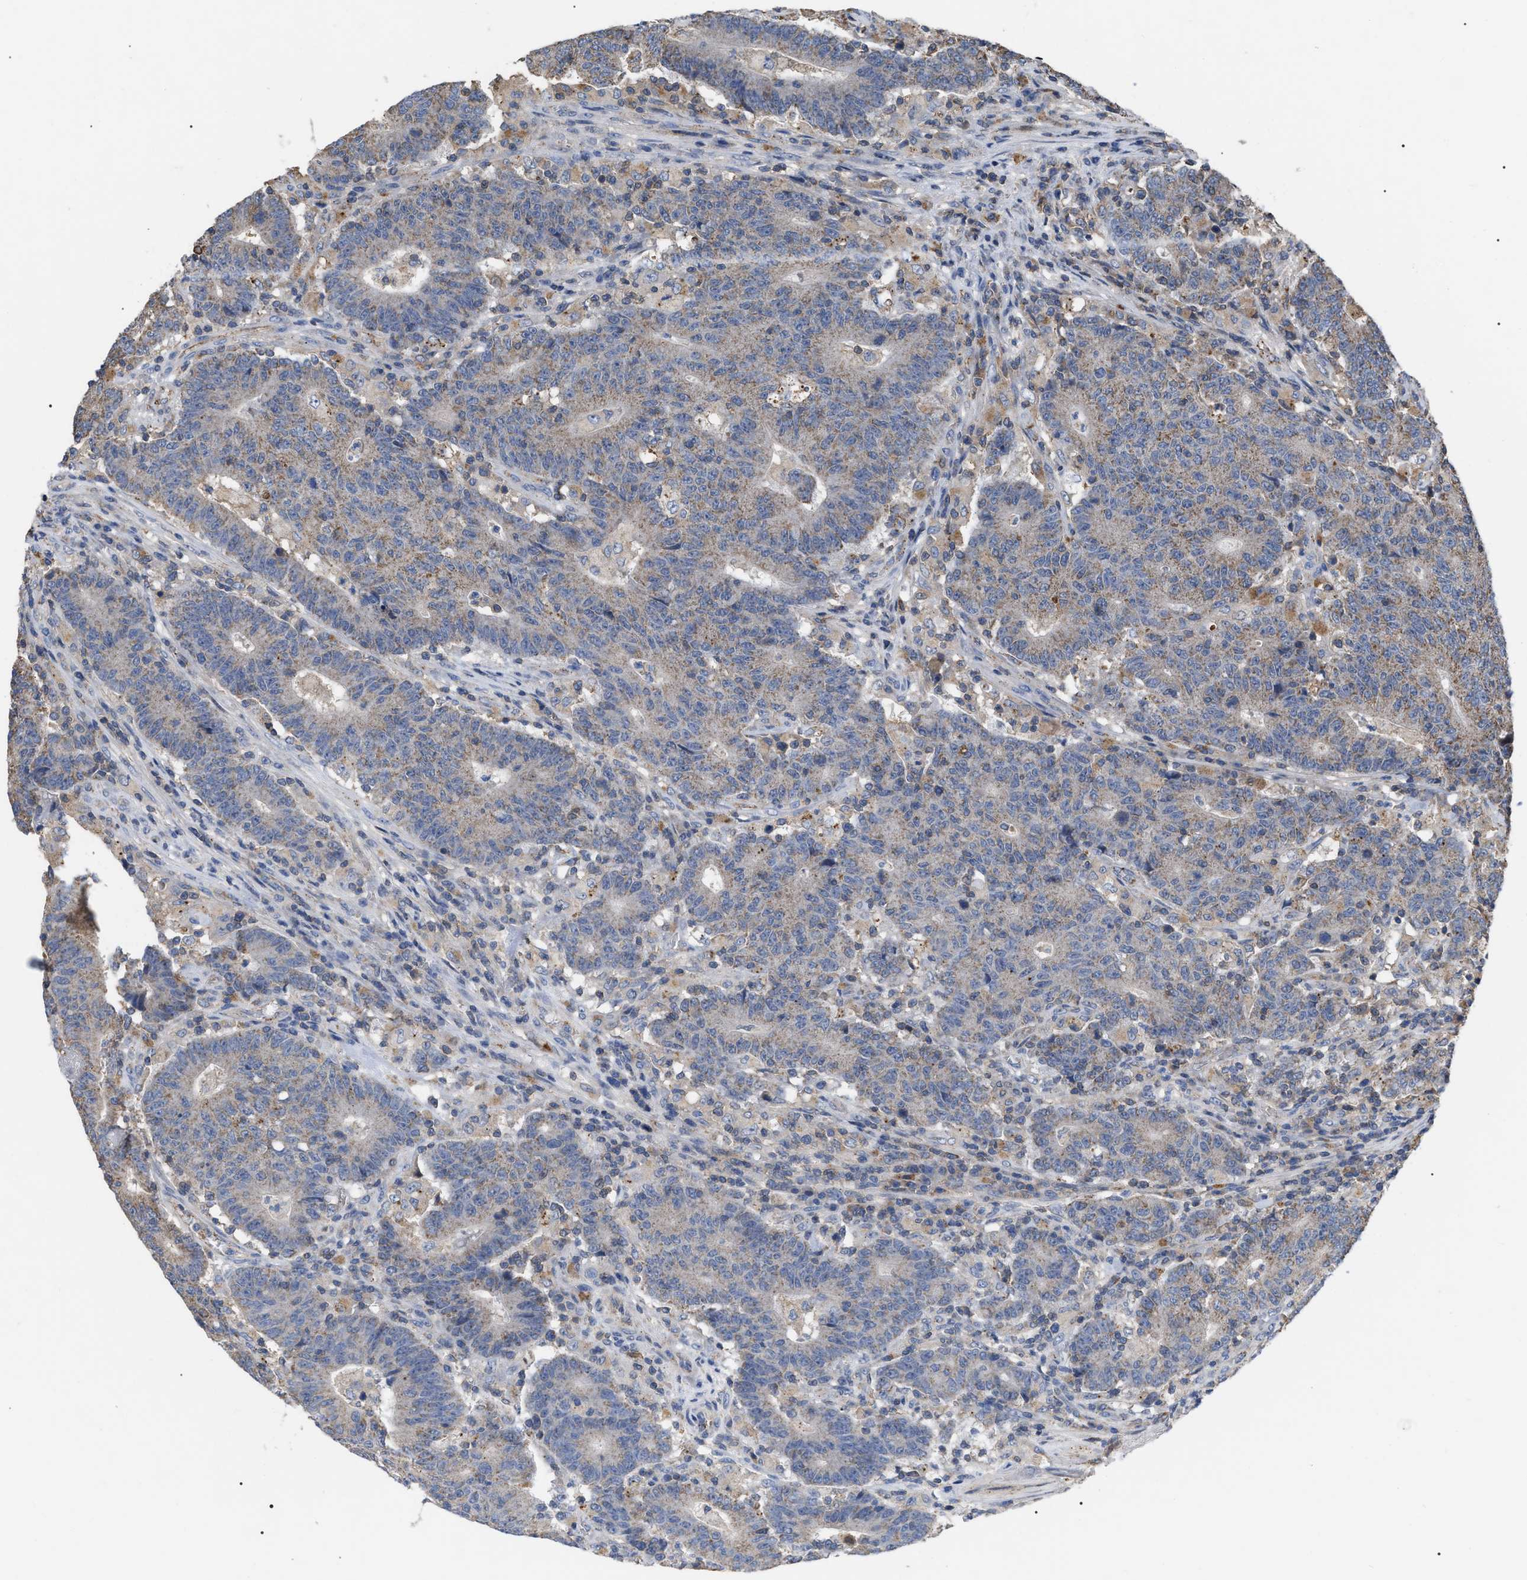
{"staining": {"intensity": "negative", "quantity": "none", "location": "none"}, "tissue": "colorectal cancer", "cell_type": "Tumor cells", "image_type": "cancer", "snomed": [{"axis": "morphology", "description": "Normal tissue, NOS"}, {"axis": "morphology", "description": "Adenocarcinoma, NOS"}, {"axis": "topography", "description": "Colon"}], "caption": "Immunohistochemistry (IHC) image of human colorectal cancer (adenocarcinoma) stained for a protein (brown), which reveals no expression in tumor cells.", "gene": "FAM171A2", "patient": {"sex": "female", "age": 75}}